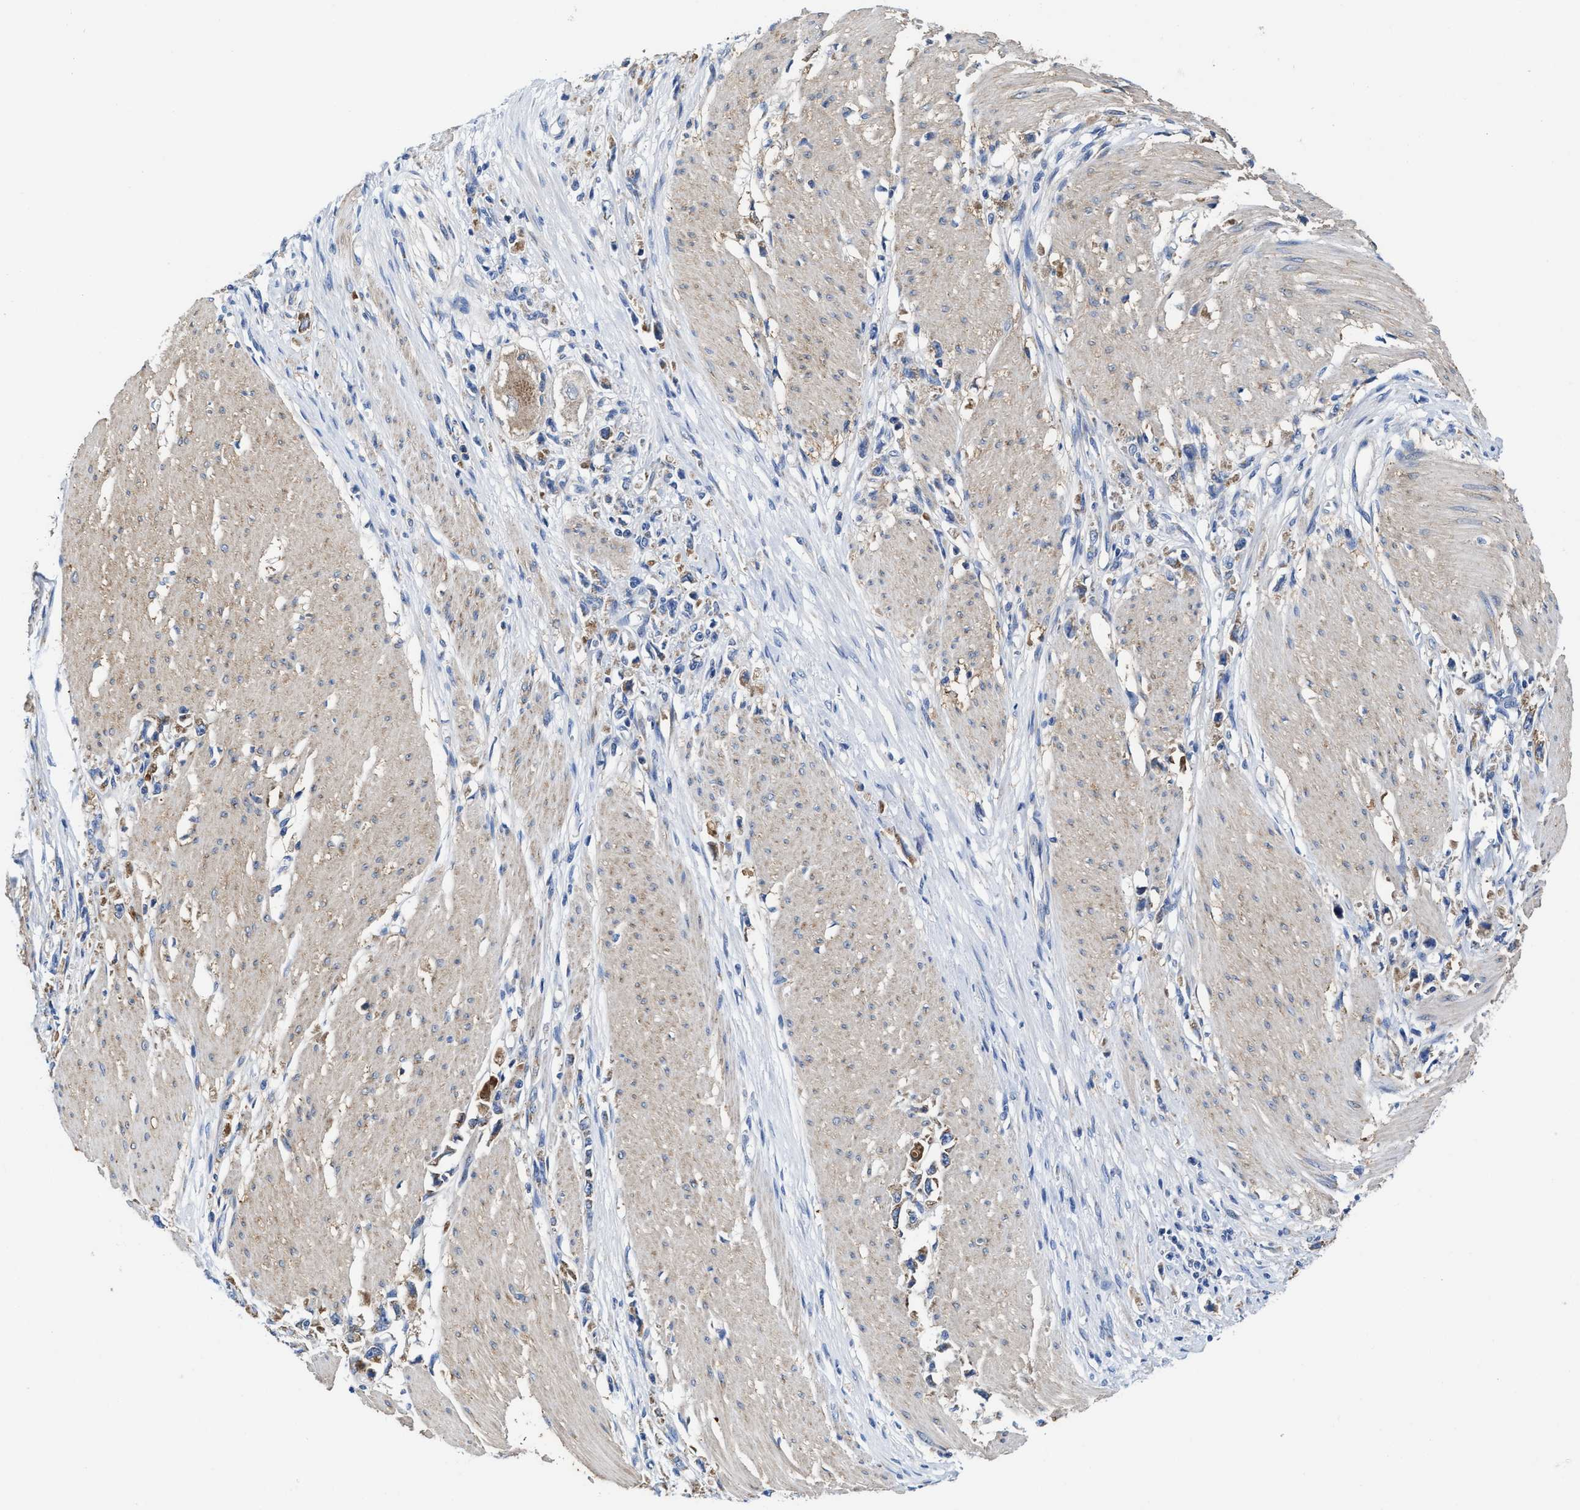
{"staining": {"intensity": "moderate", "quantity": "<25%", "location": "cytoplasmic/membranous"}, "tissue": "stomach cancer", "cell_type": "Tumor cells", "image_type": "cancer", "snomed": [{"axis": "morphology", "description": "Adenocarcinoma, NOS"}, {"axis": "topography", "description": "Stomach"}], "caption": "Immunohistochemical staining of stomach cancer reveals low levels of moderate cytoplasmic/membranous expression in approximately <25% of tumor cells.", "gene": "TMEM30A", "patient": {"sex": "female", "age": 59}}